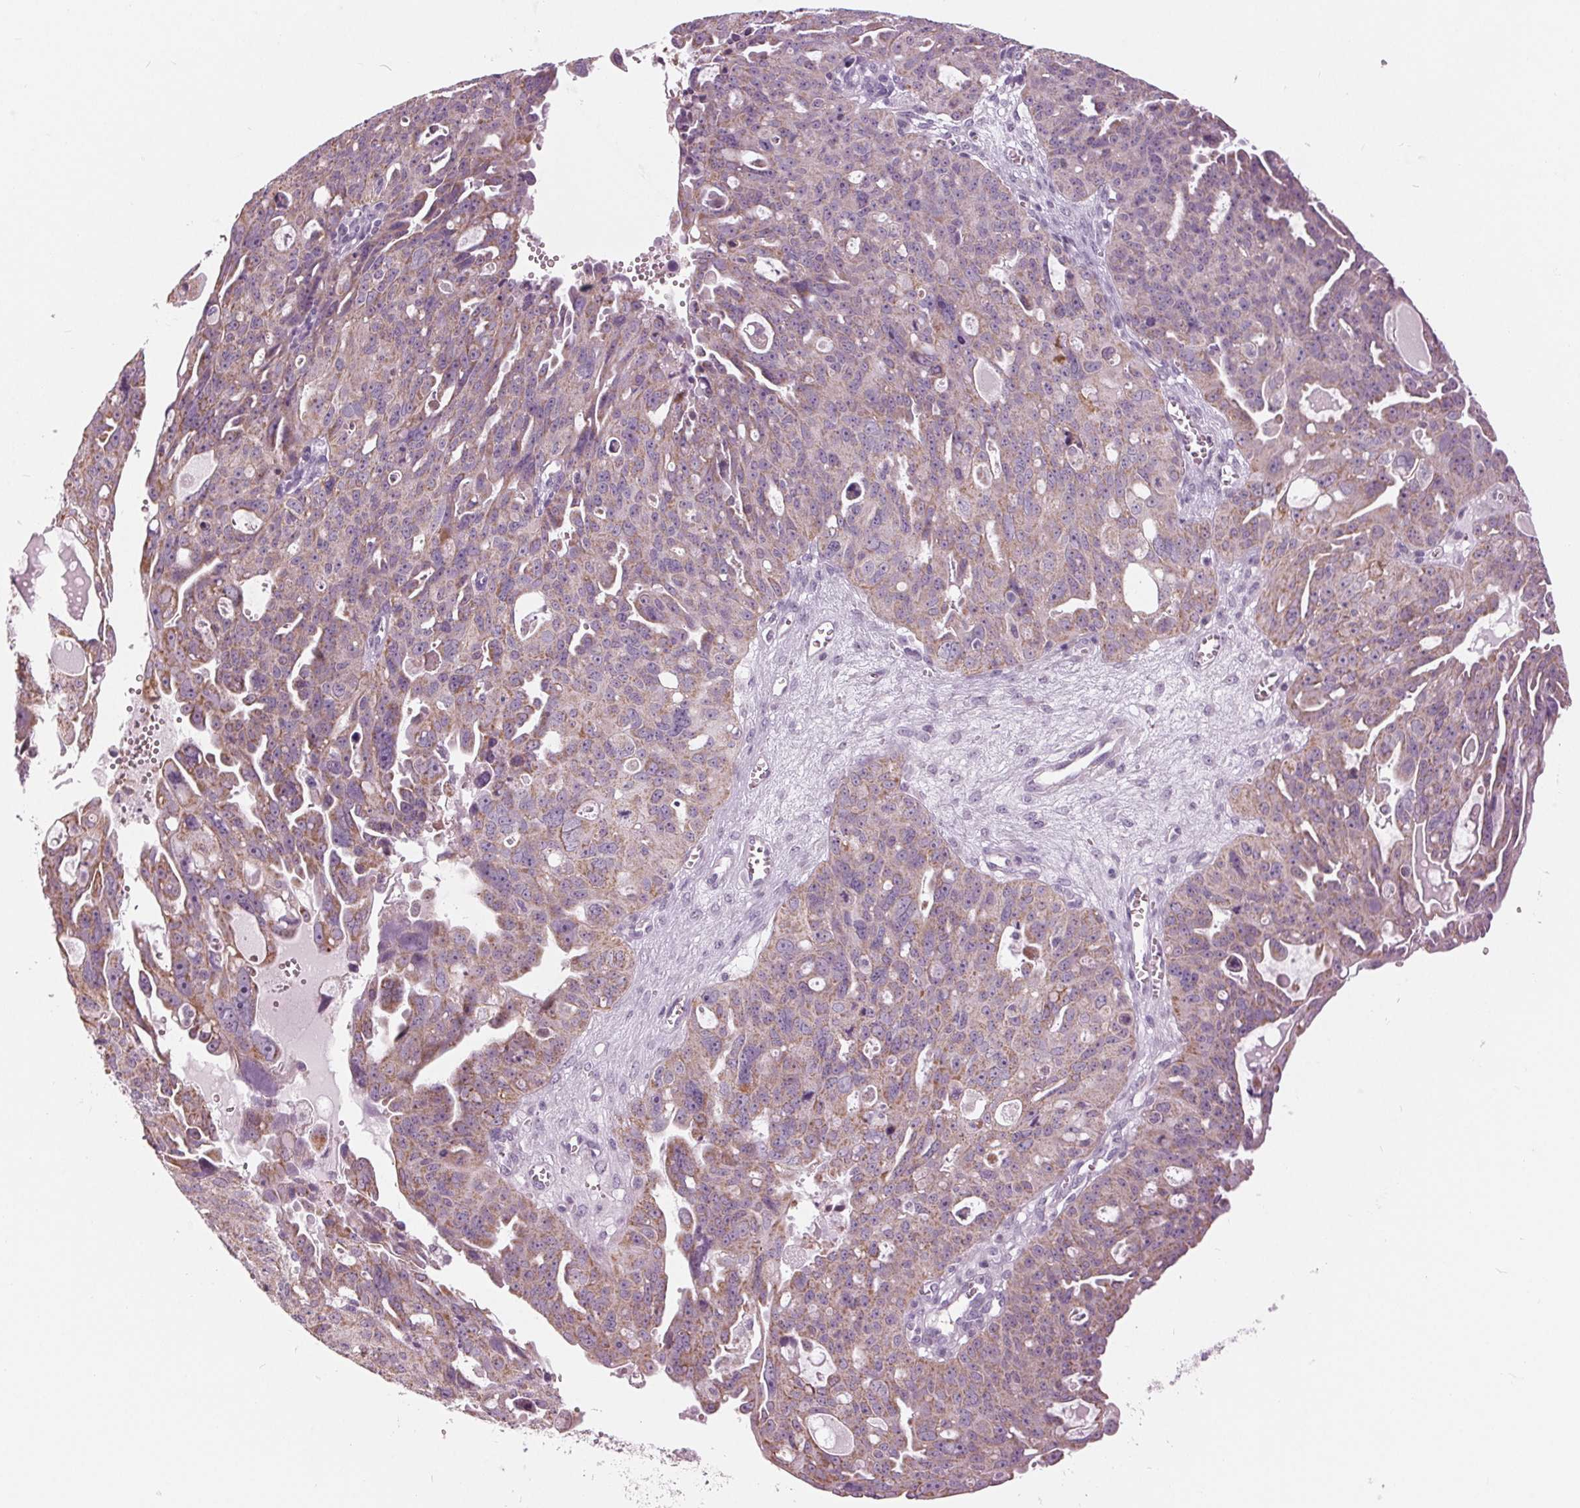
{"staining": {"intensity": "weak", "quantity": "<25%", "location": "cytoplasmic/membranous"}, "tissue": "ovarian cancer", "cell_type": "Tumor cells", "image_type": "cancer", "snomed": [{"axis": "morphology", "description": "Carcinoma, endometroid"}, {"axis": "topography", "description": "Ovary"}], "caption": "High magnification brightfield microscopy of ovarian endometroid carcinoma stained with DAB (3,3'-diaminobenzidine) (brown) and counterstained with hematoxylin (blue): tumor cells show no significant positivity.", "gene": "SAMD4A", "patient": {"sex": "female", "age": 70}}